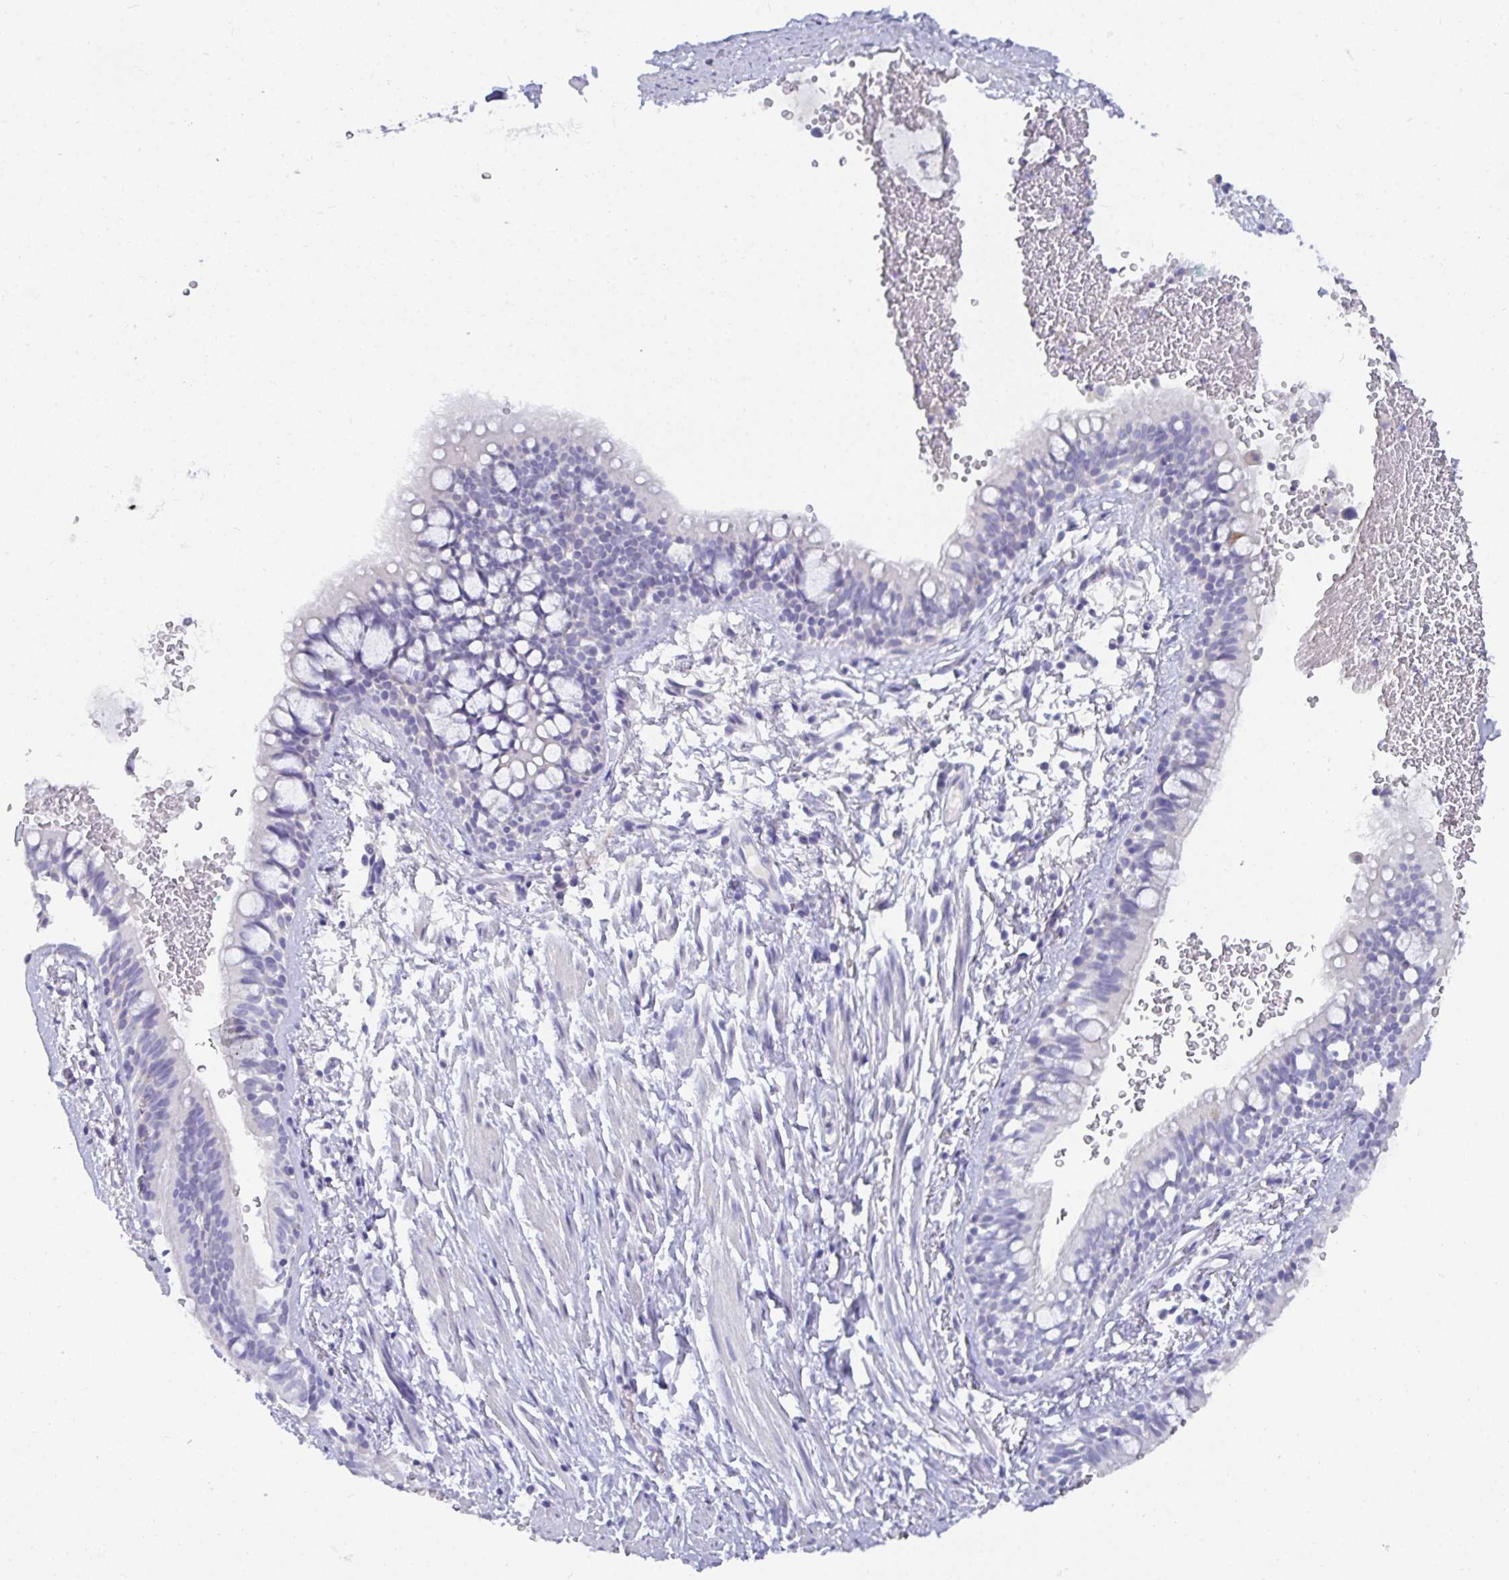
{"staining": {"intensity": "negative", "quantity": "none", "location": "none"}, "tissue": "bronchus", "cell_type": "Respiratory epithelial cells", "image_type": "normal", "snomed": [{"axis": "morphology", "description": "Normal tissue, NOS"}, {"axis": "topography", "description": "Lymph node"}, {"axis": "topography", "description": "Cartilage tissue"}, {"axis": "topography", "description": "Bronchus"}], "caption": "An image of human bronchus is negative for staining in respiratory epithelial cells. The staining is performed using DAB brown chromogen with nuclei counter-stained in using hematoxylin.", "gene": "TMEM241", "patient": {"sex": "female", "age": 70}}